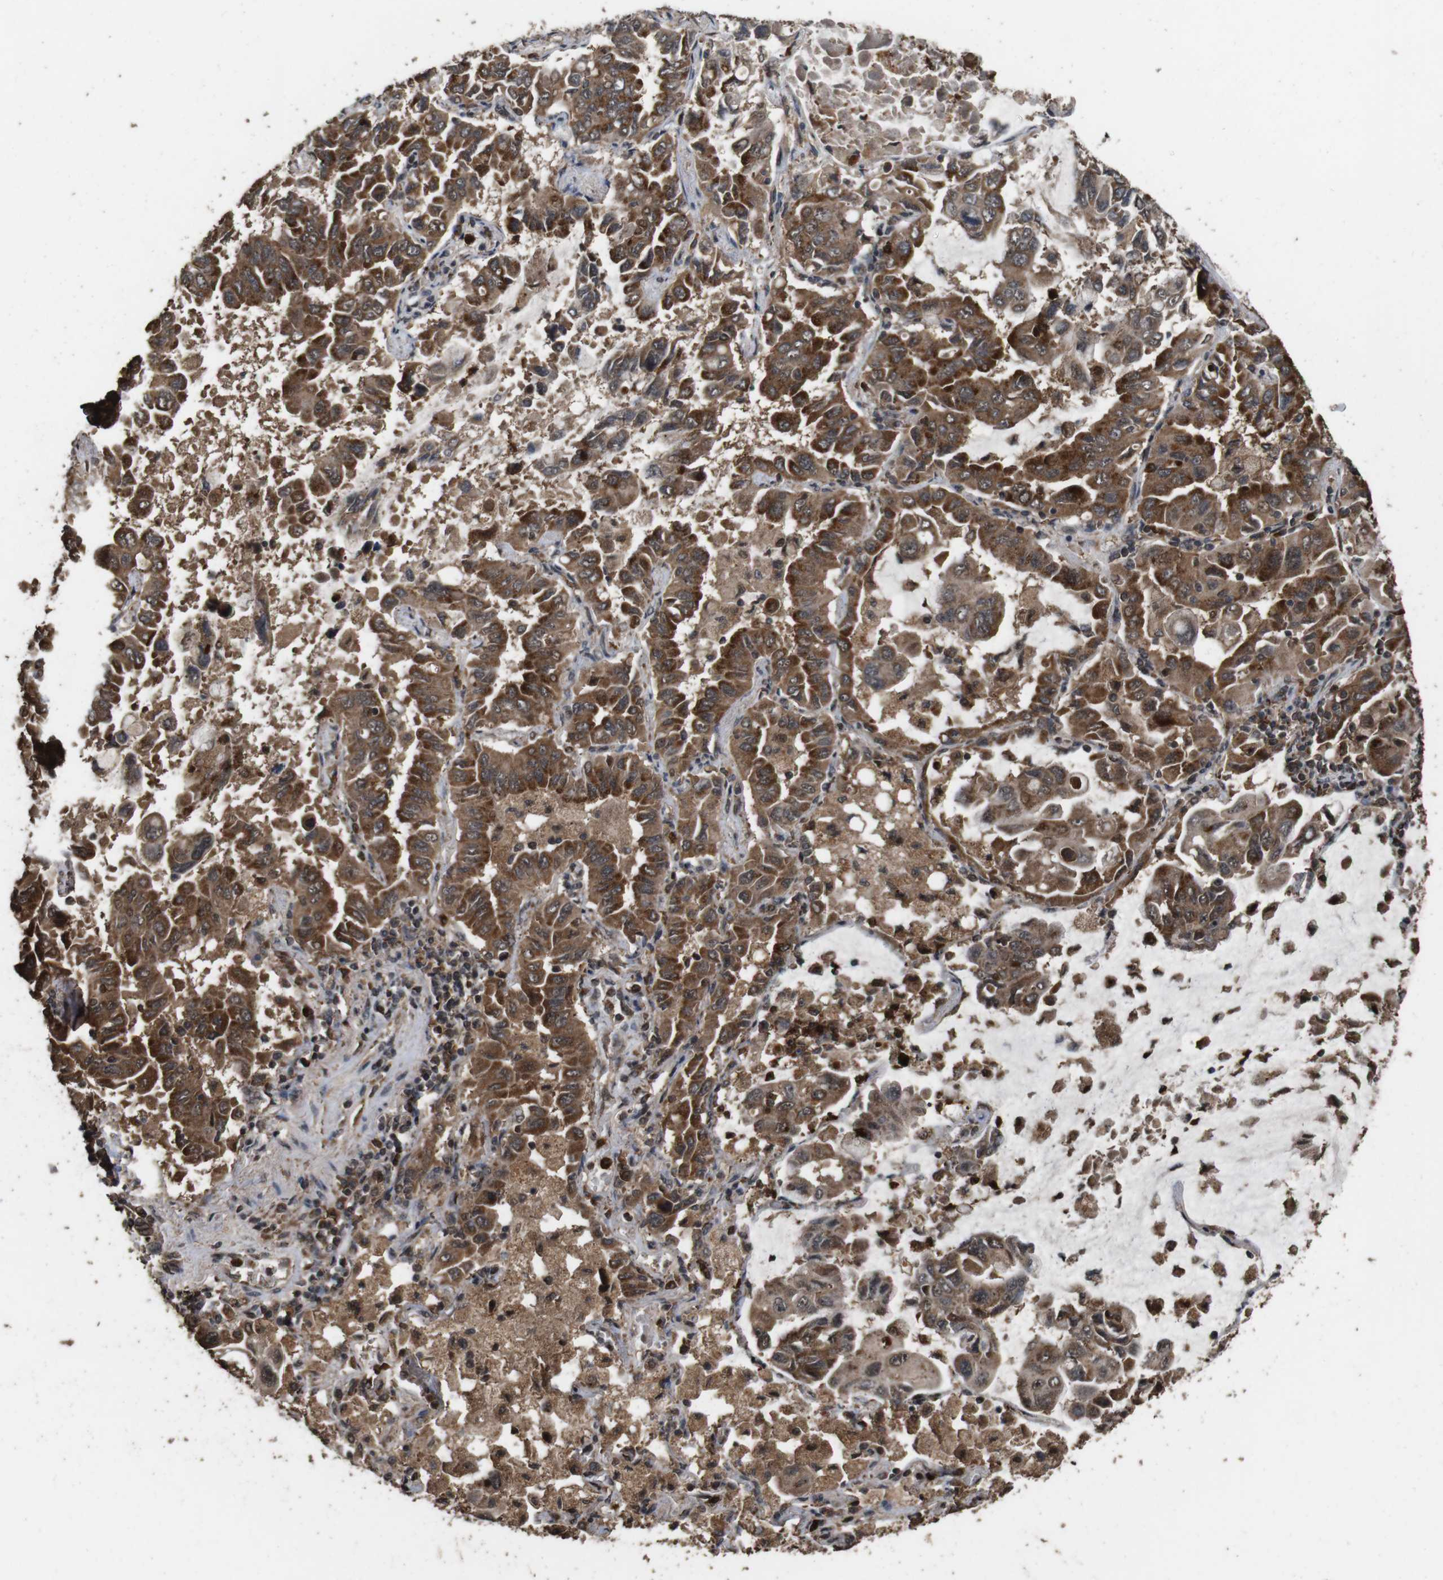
{"staining": {"intensity": "strong", "quantity": ">75%", "location": "cytoplasmic/membranous"}, "tissue": "lung cancer", "cell_type": "Tumor cells", "image_type": "cancer", "snomed": [{"axis": "morphology", "description": "Adenocarcinoma, NOS"}, {"axis": "topography", "description": "Lung"}], "caption": "Protein expression analysis of human adenocarcinoma (lung) reveals strong cytoplasmic/membranous positivity in about >75% of tumor cells.", "gene": "RRAS2", "patient": {"sex": "male", "age": 64}}